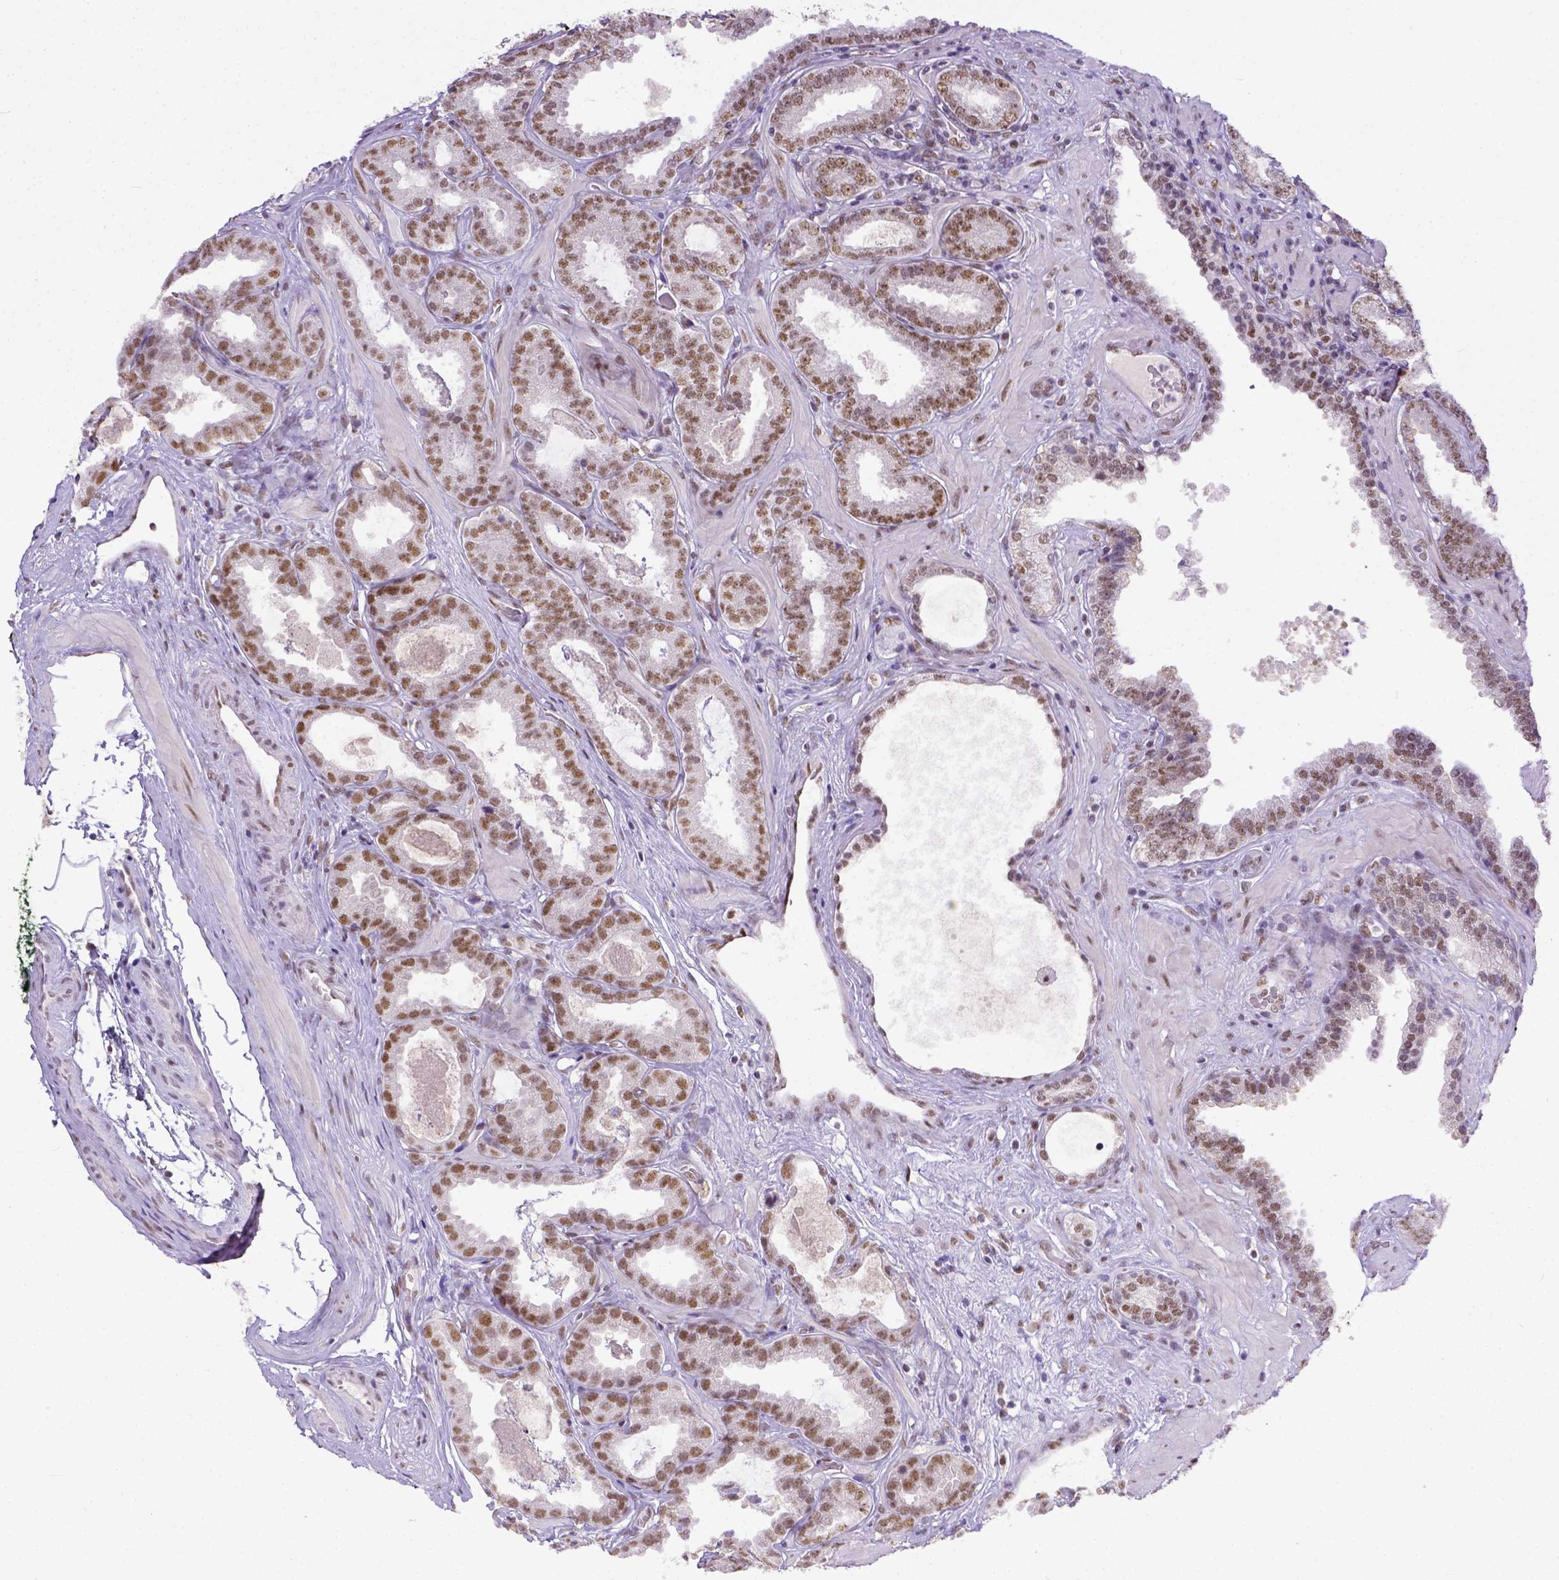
{"staining": {"intensity": "moderate", "quantity": ">75%", "location": "nuclear"}, "tissue": "prostate cancer", "cell_type": "Tumor cells", "image_type": "cancer", "snomed": [{"axis": "morphology", "description": "Adenocarcinoma, NOS"}, {"axis": "topography", "description": "Prostate"}], "caption": "DAB immunohistochemical staining of prostate cancer (adenocarcinoma) exhibits moderate nuclear protein positivity in approximately >75% of tumor cells. Nuclei are stained in blue.", "gene": "ERCC1", "patient": {"sex": "male", "age": 64}}